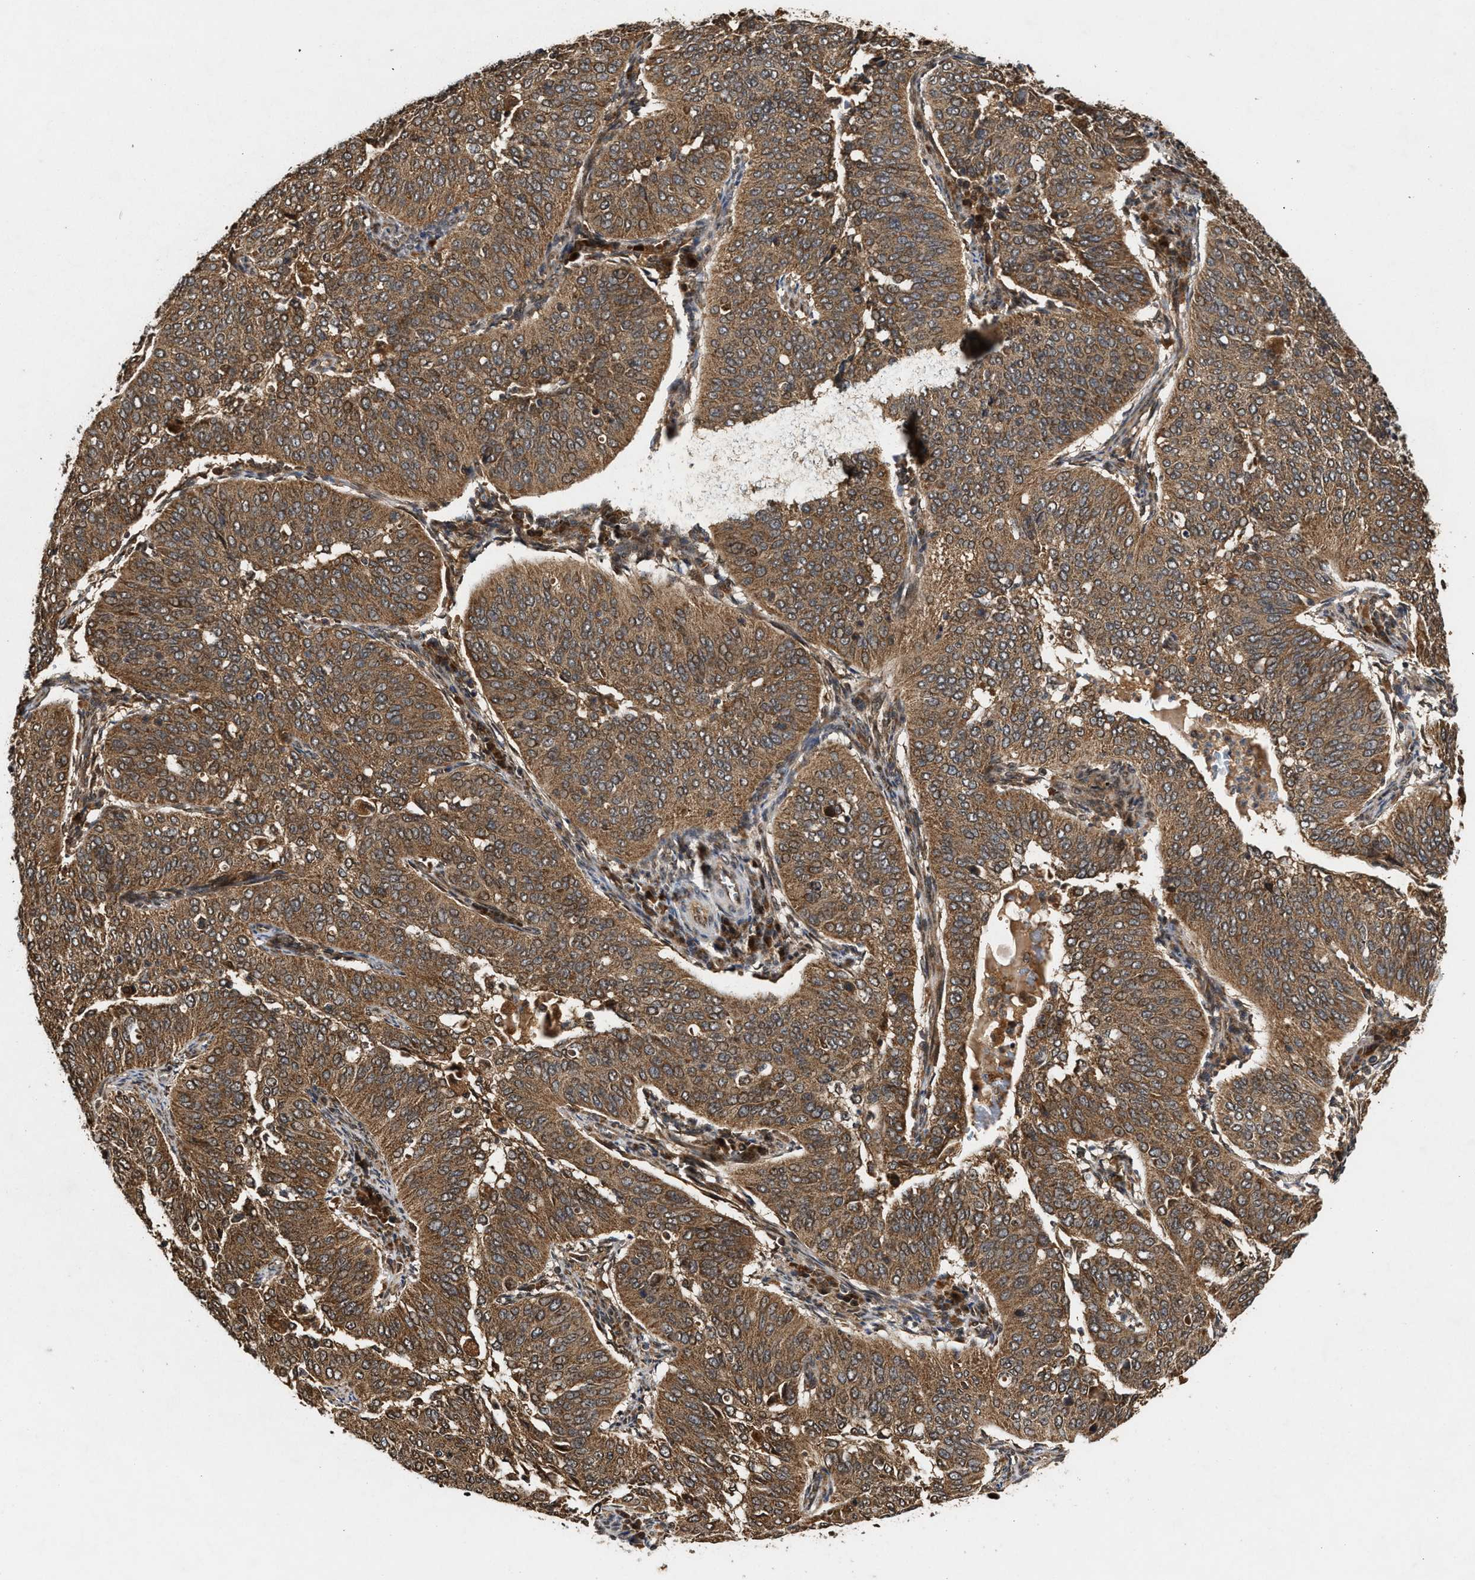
{"staining": {"intensity": "moderate", "quantity": ">75%", "location": "cytoplasmic/membranous"}, "tissue": "cervical cancer", "cell_type": "Tumor cells", "image_type": "cancer", "snomed": [{"axis": "morphology", "description": "Normal tissue, NOS"}, {"axis": "morphology", "description": "Squamous cell carcinoma, NOS"}, {"axis": "topography", "description": "Cervix"}], "caption": "Cervical cancer (squamous cell carcinoma) was stained to show a protein in brown. There is medium levels of moderate cytoplasmic/membranous staining in approximately >75% of tumor cells.", "gene": "CFLAR", "patient": {"sex": "female", "age": 39}}